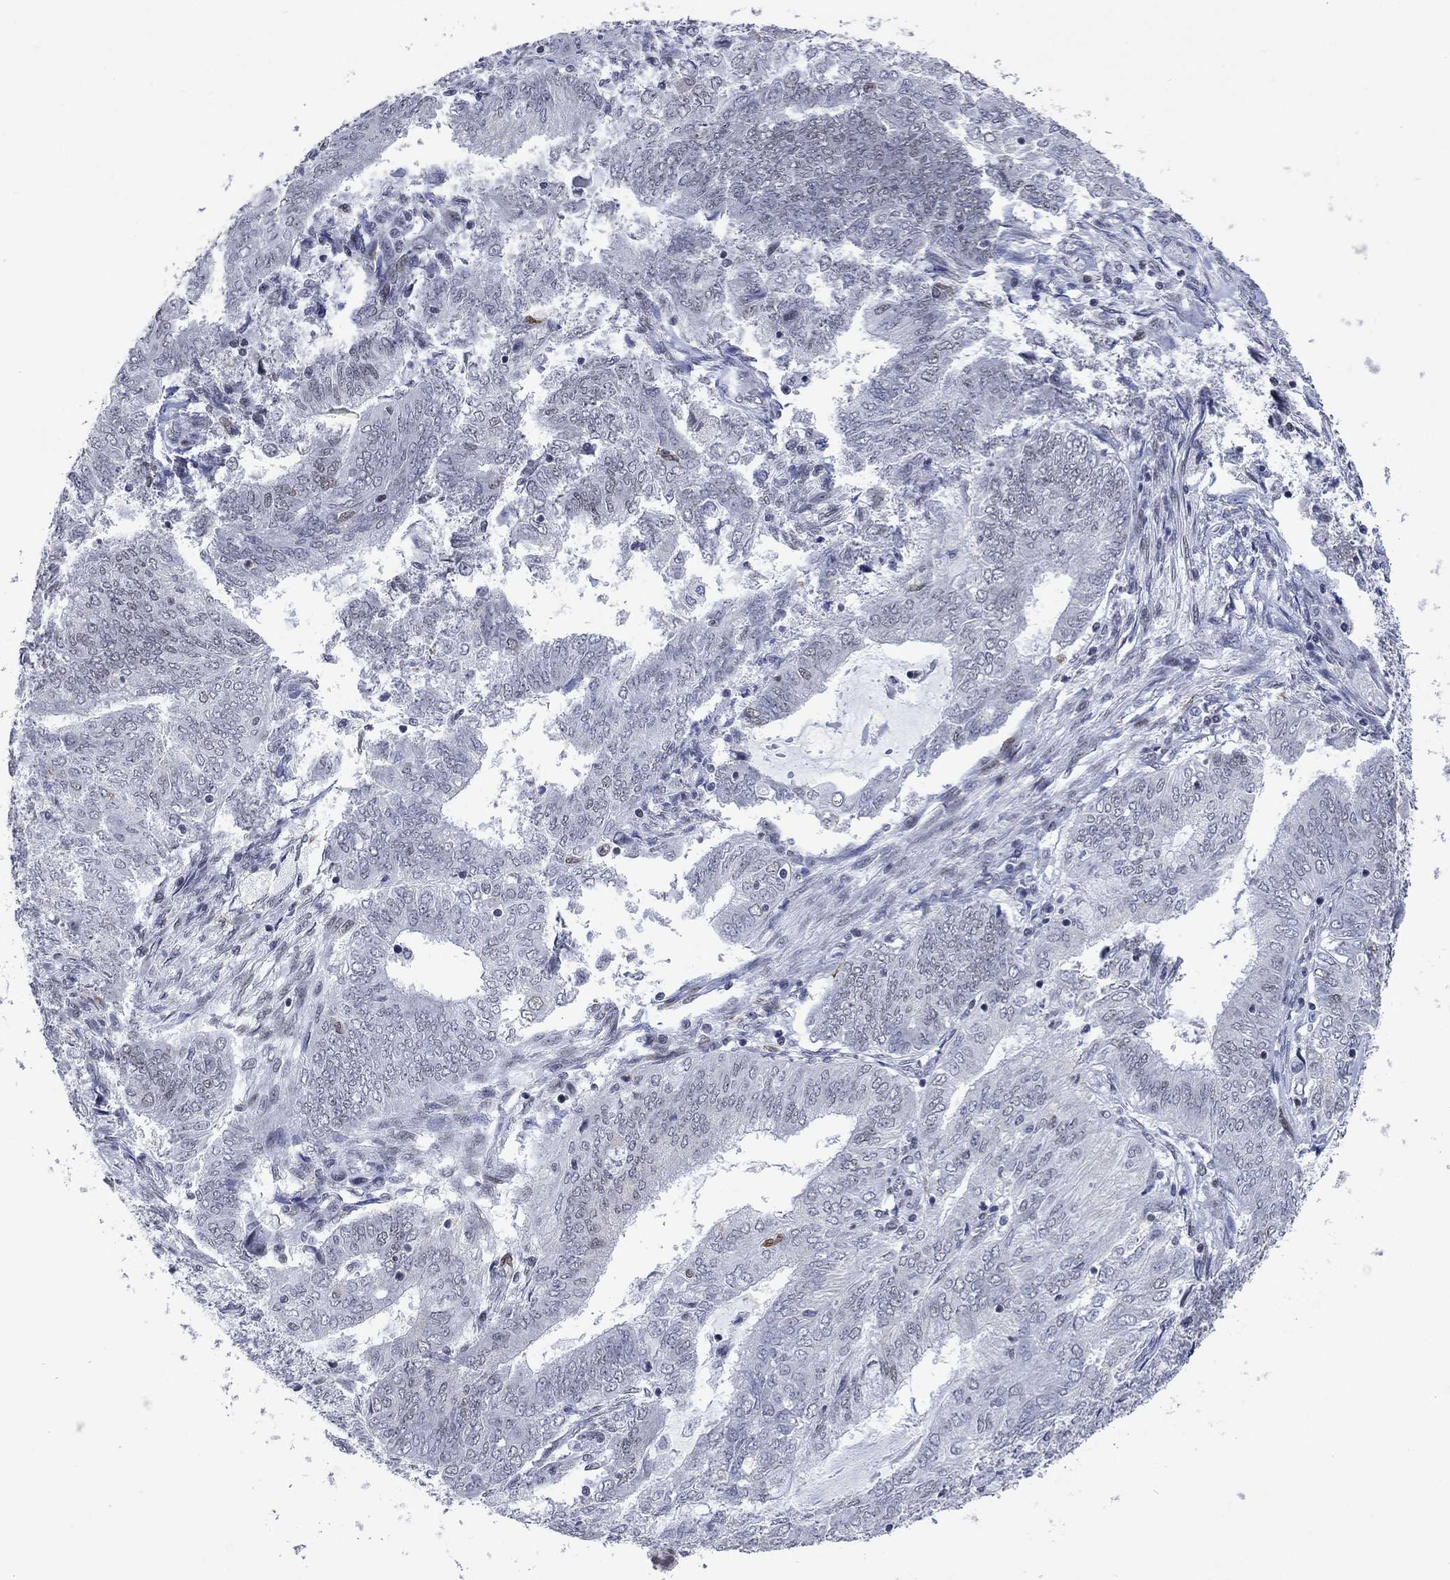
{"staining": {"intensity": "negative", "quantity": "none", "location": "none"}, "tissue": "endometrial cancer", "cell_type": "Tumor cells", "image_type": "cancer", "snomed": [{"axis": "morphology", "description": "Adenocarcinoma, NOS"}, {"axis": "topography", "description": "Endometrium"}], "caption": "Endometrial adenocarcinoma was stained to show a protein in brown. There is no significant staining in tumor cells. The staining was performed using DAB to visualize the protein expression in brown, while the nuclei were stained in blue with hematoxylin (Magnification: 20x).", "gene": "HCFC1", "patient": {"sex": "female", "age": 62}}